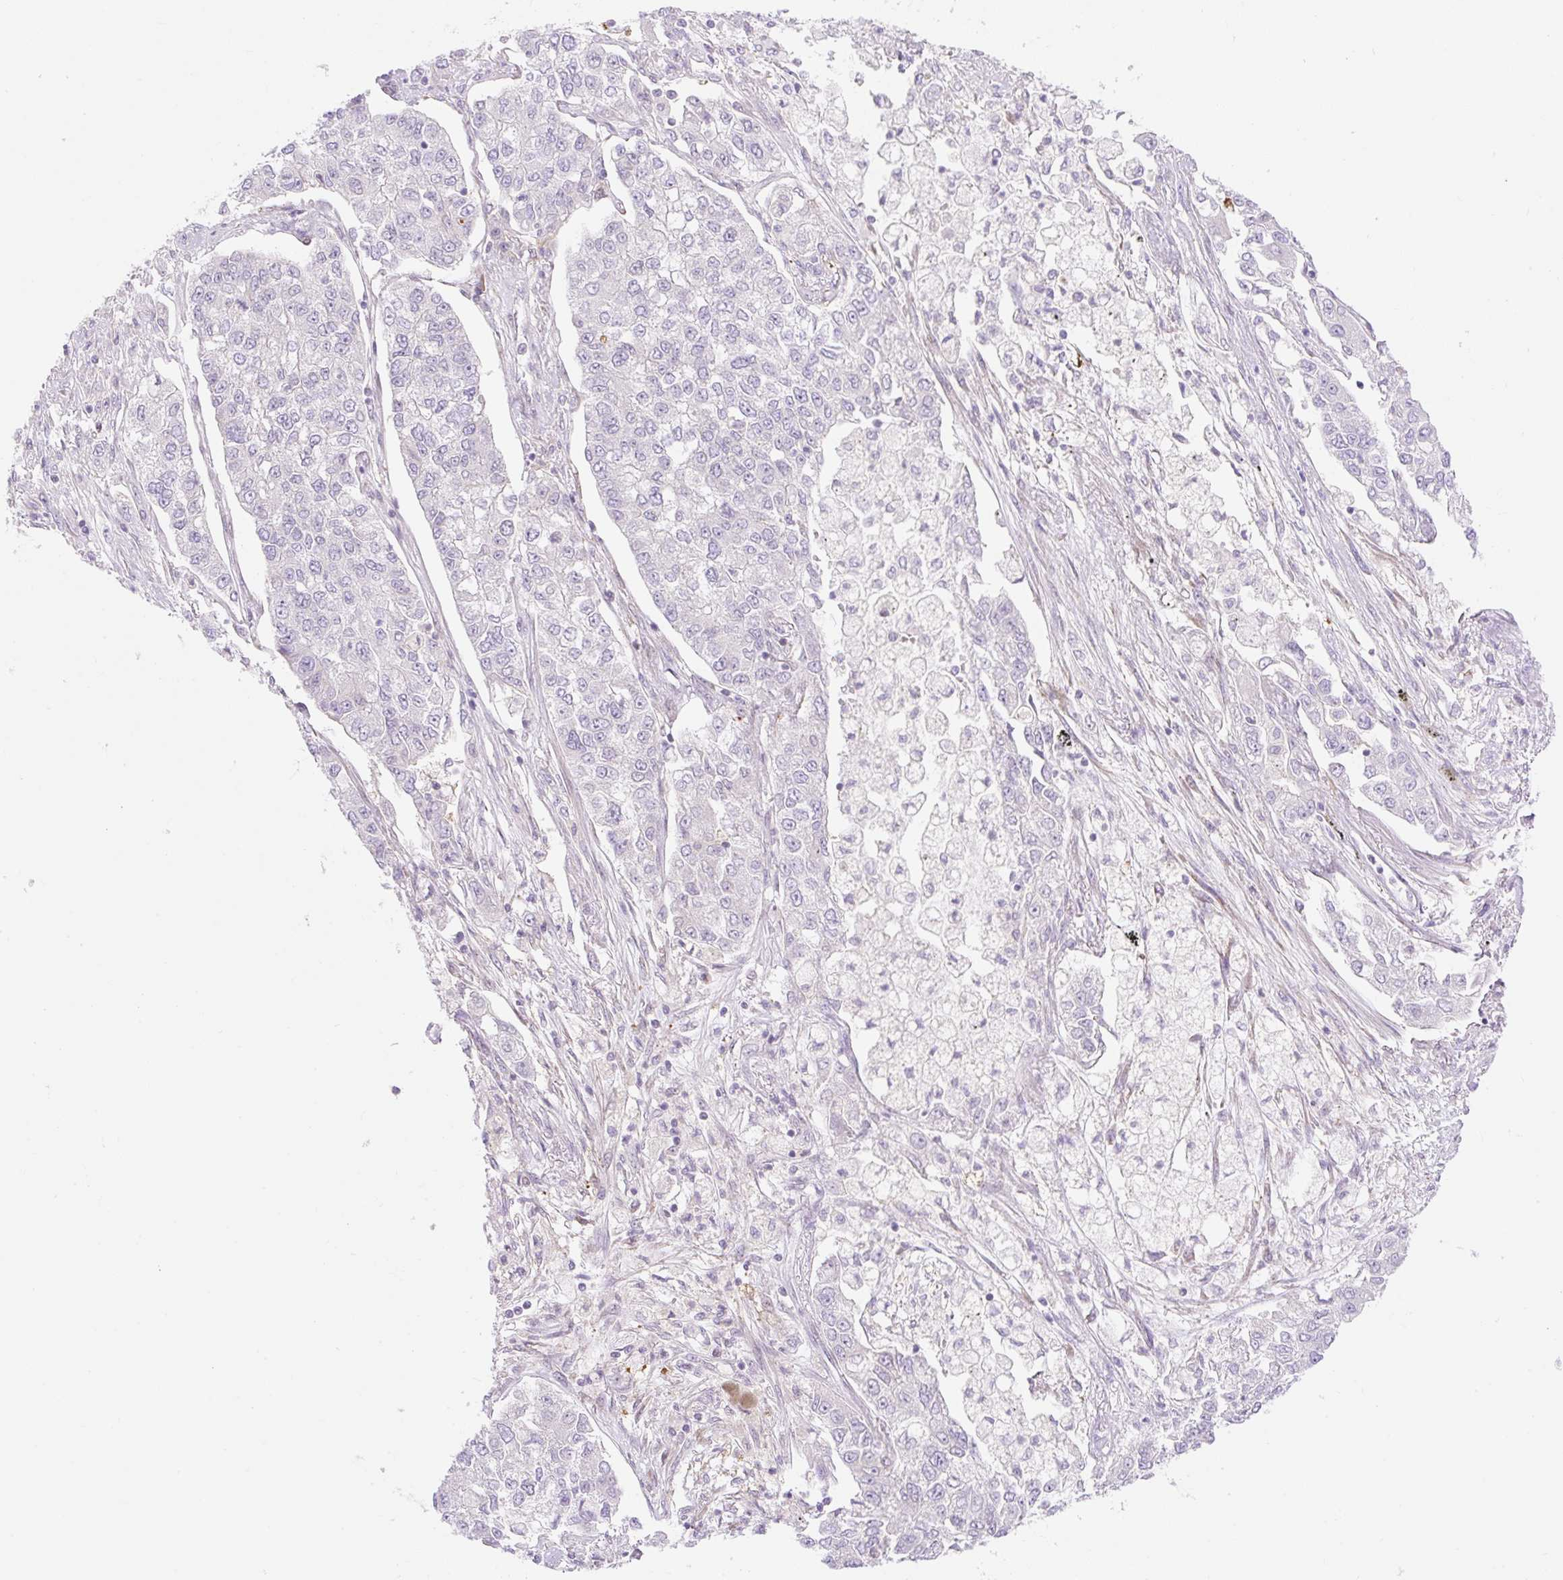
{"staining": {"intensity": "negative", "quantity": "none", "location": "none"}, "tissue": "lung cancer", "cell_type": "Tumor cells", "image_type": "cancer", "snomed": [{"axis": "morphology", "description": "Adenocarcinoma, NOS"}, {"axis": "topography", "description": "Lung"}], "caption": "There is no significant positivity in tumor cells of lung cancer (adenocarcinoma).", "gene": "ZFP41", "patient": {"sex": "male", "age": 49}}